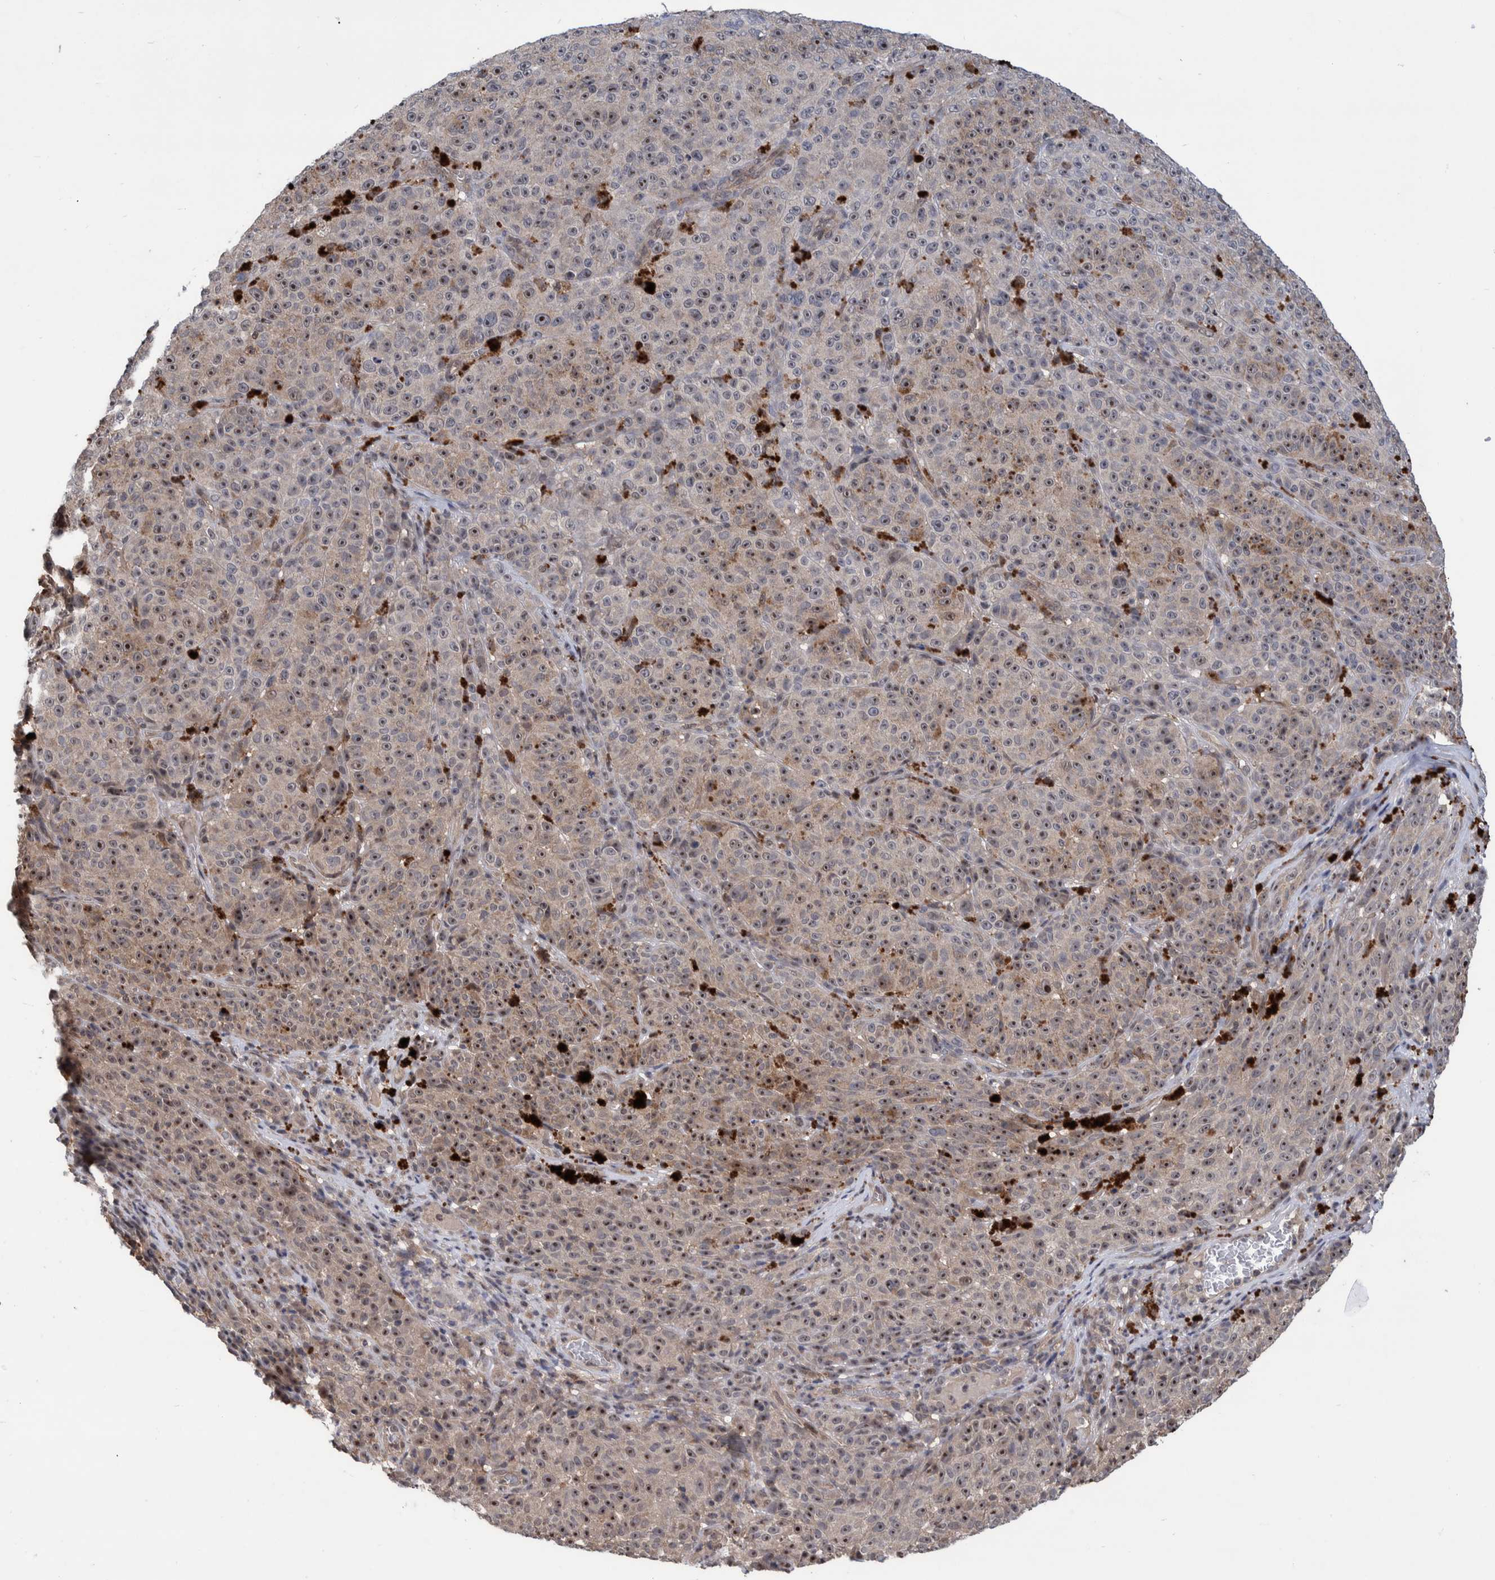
{"staining": {"intensity": "moderate", "quantity": "25%-75%", "location": "nuclear"}, "tissue": "melanoma", "cell_type": "Tumor cells", "image_type": "cancer", "snomed": [{"axis": "morphology", "description": "Malignant melanoma, NOS"}, {"axis": "topography", "description": "Skin"}], "caption": "Human melanoma stained with a brown dye displays moderate nuclear positive expression in about 25%-75% of tumor cells.", "gene": "PLPBP", "patient": {"sex": "female", "age": 82}}